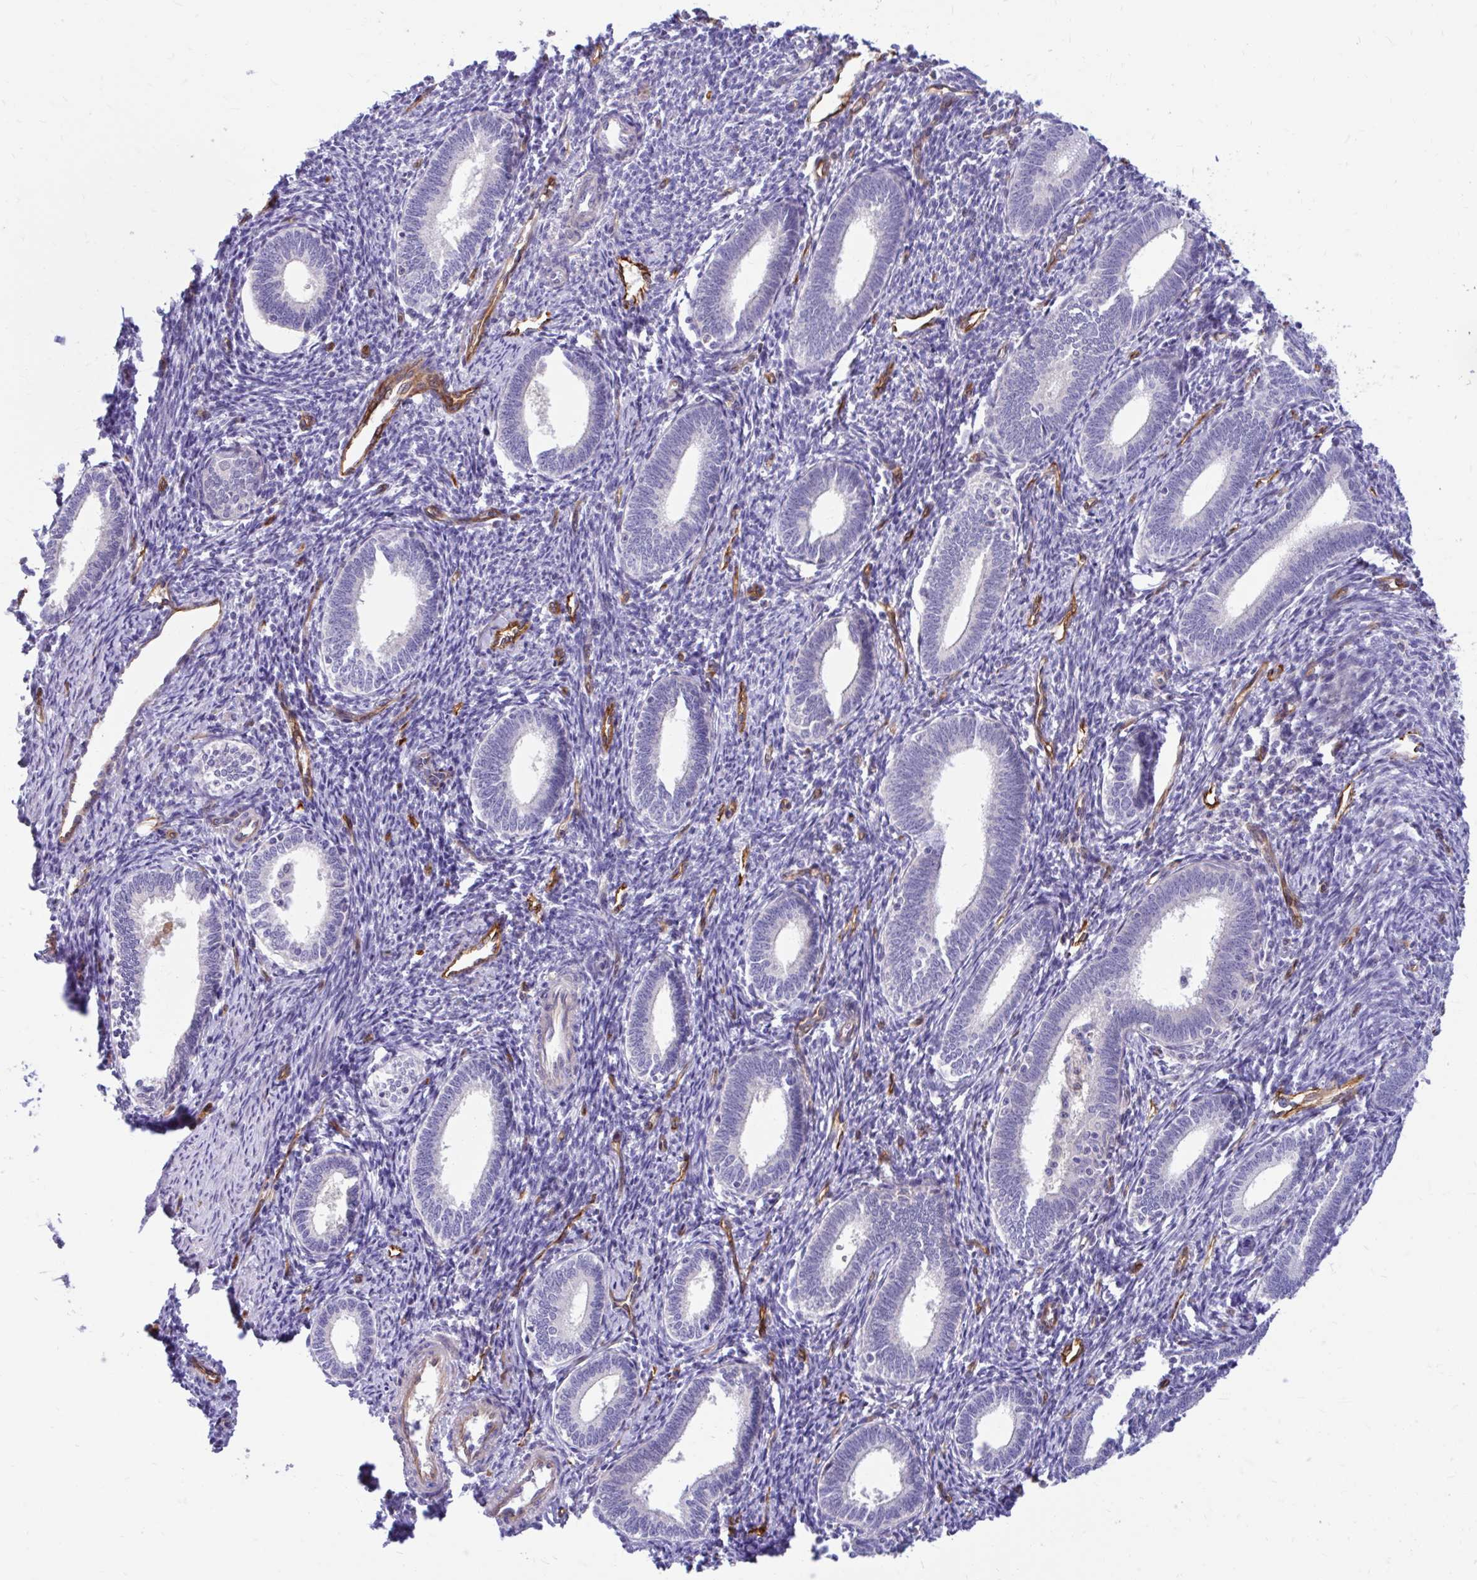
{"staining": {"intensity": "negative", "quantity": "none", "location": "none"}, "tissue": "endometrium", "cell_type": "Cells in endometrial stroma", "image_type": "normal", "snomed": [{"axis": "morphology", "description": "Normal tissue, NOS"}, {"axis": "topography", "description": "Endometrium"}], "caption": "IHC of benign endometrium displays no expression in cells in endometrial stroma.", "gene": "ESPNL", "patient": {"sex": "female", "age": 41}}